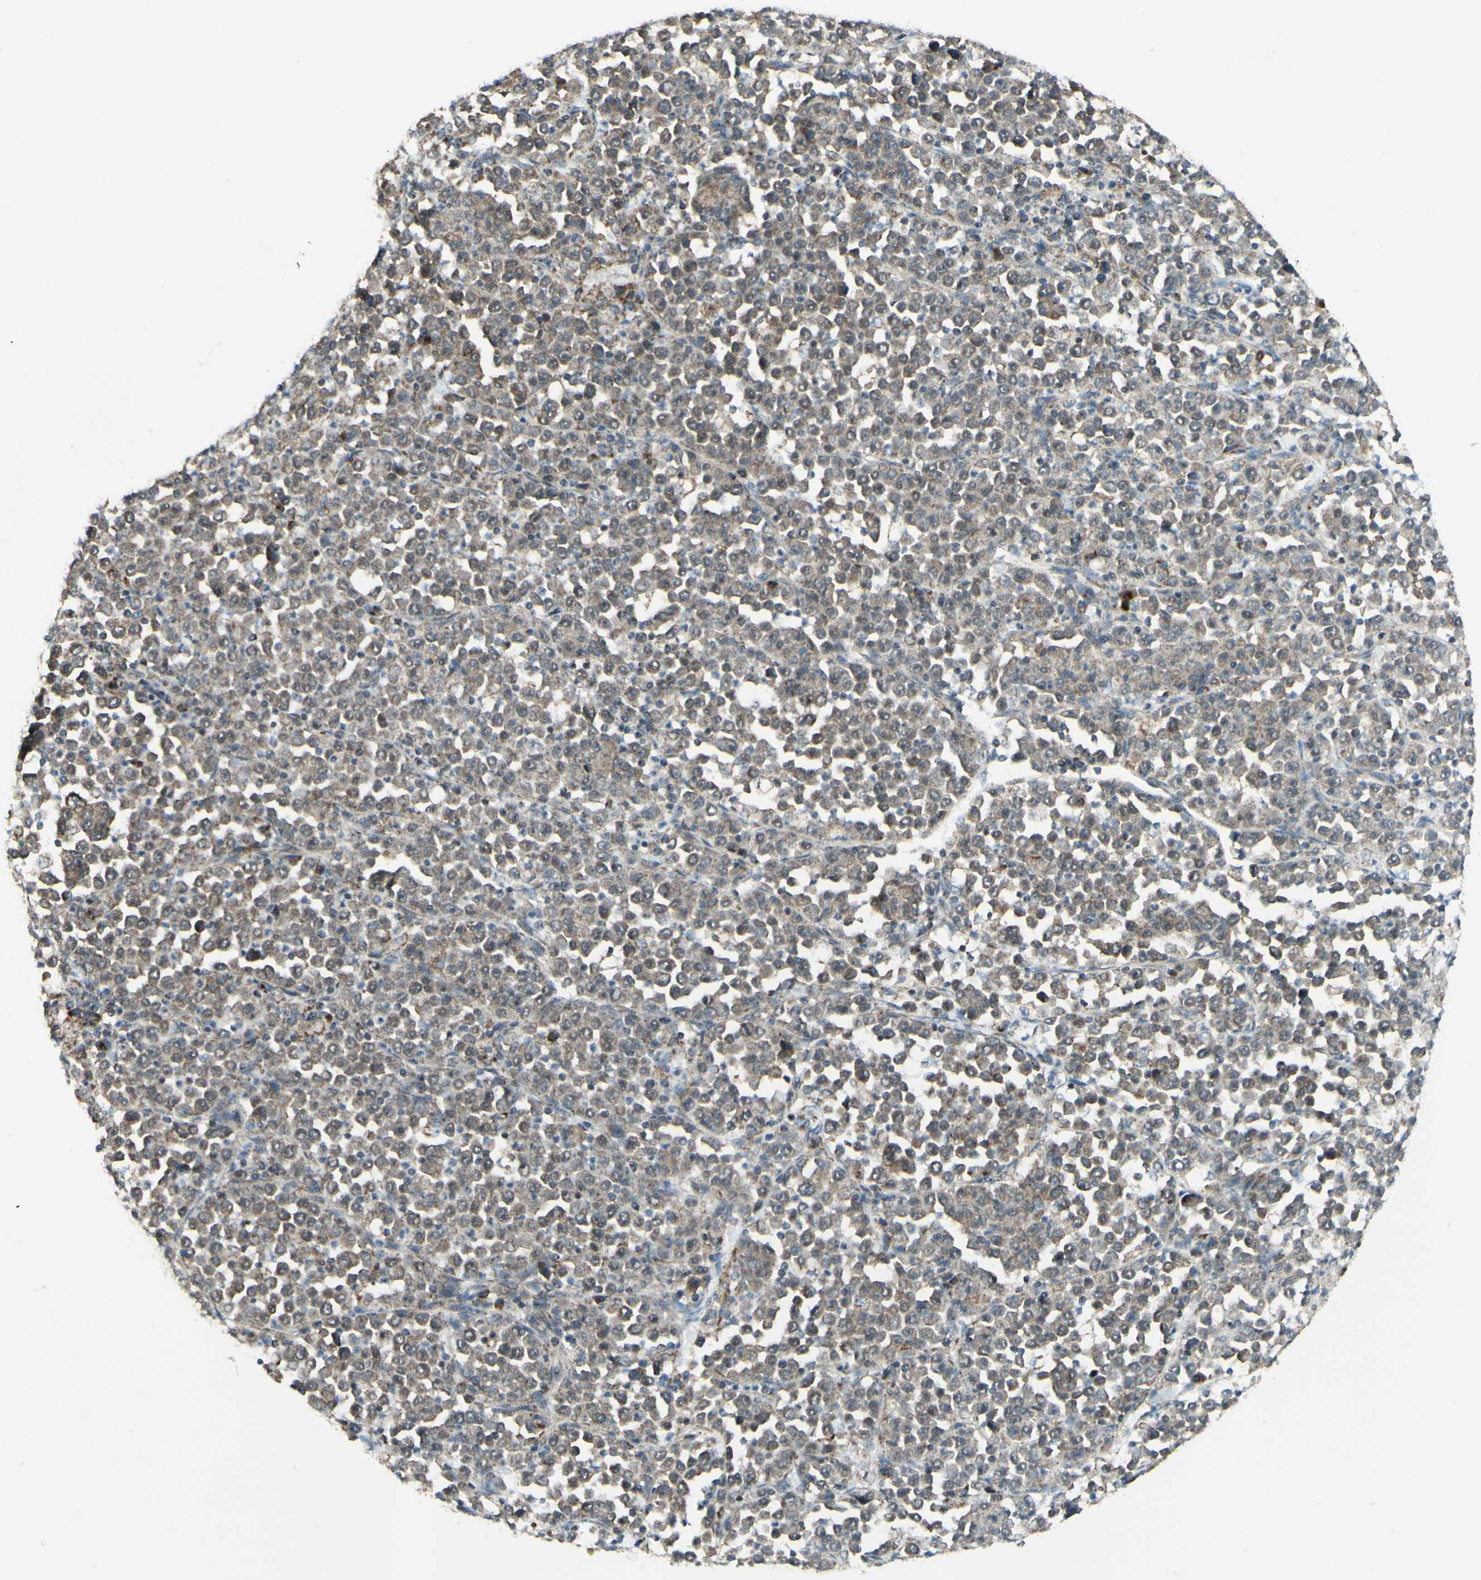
{"staining": {"intensity": "weak", "quantity": ">75%", "location": "cytoplasmic/membranous"}, "tissue": "stomach cancer", "cell_type": "Tumor cells", "image_type": "cancer", "snomed": [{"axis": "morphology", "description": "Normal tissue, NOS"}, {"axis": "morphology", "description": "Adenocarcinoma, NOS"}, {"axis": "topography", "description": "Stomach, upper"}, {"axis": "topography", "description": "Stomach"}], "caption": "This histopathology image shows immunohistochemistry (IHC) staining of human stomach cancer, with low weak cytoplasmic/membranous positivity in approximately >75% of tumor cells.", "gene": "DHRS3", "patient": {"sex": "male", "age": 59}}